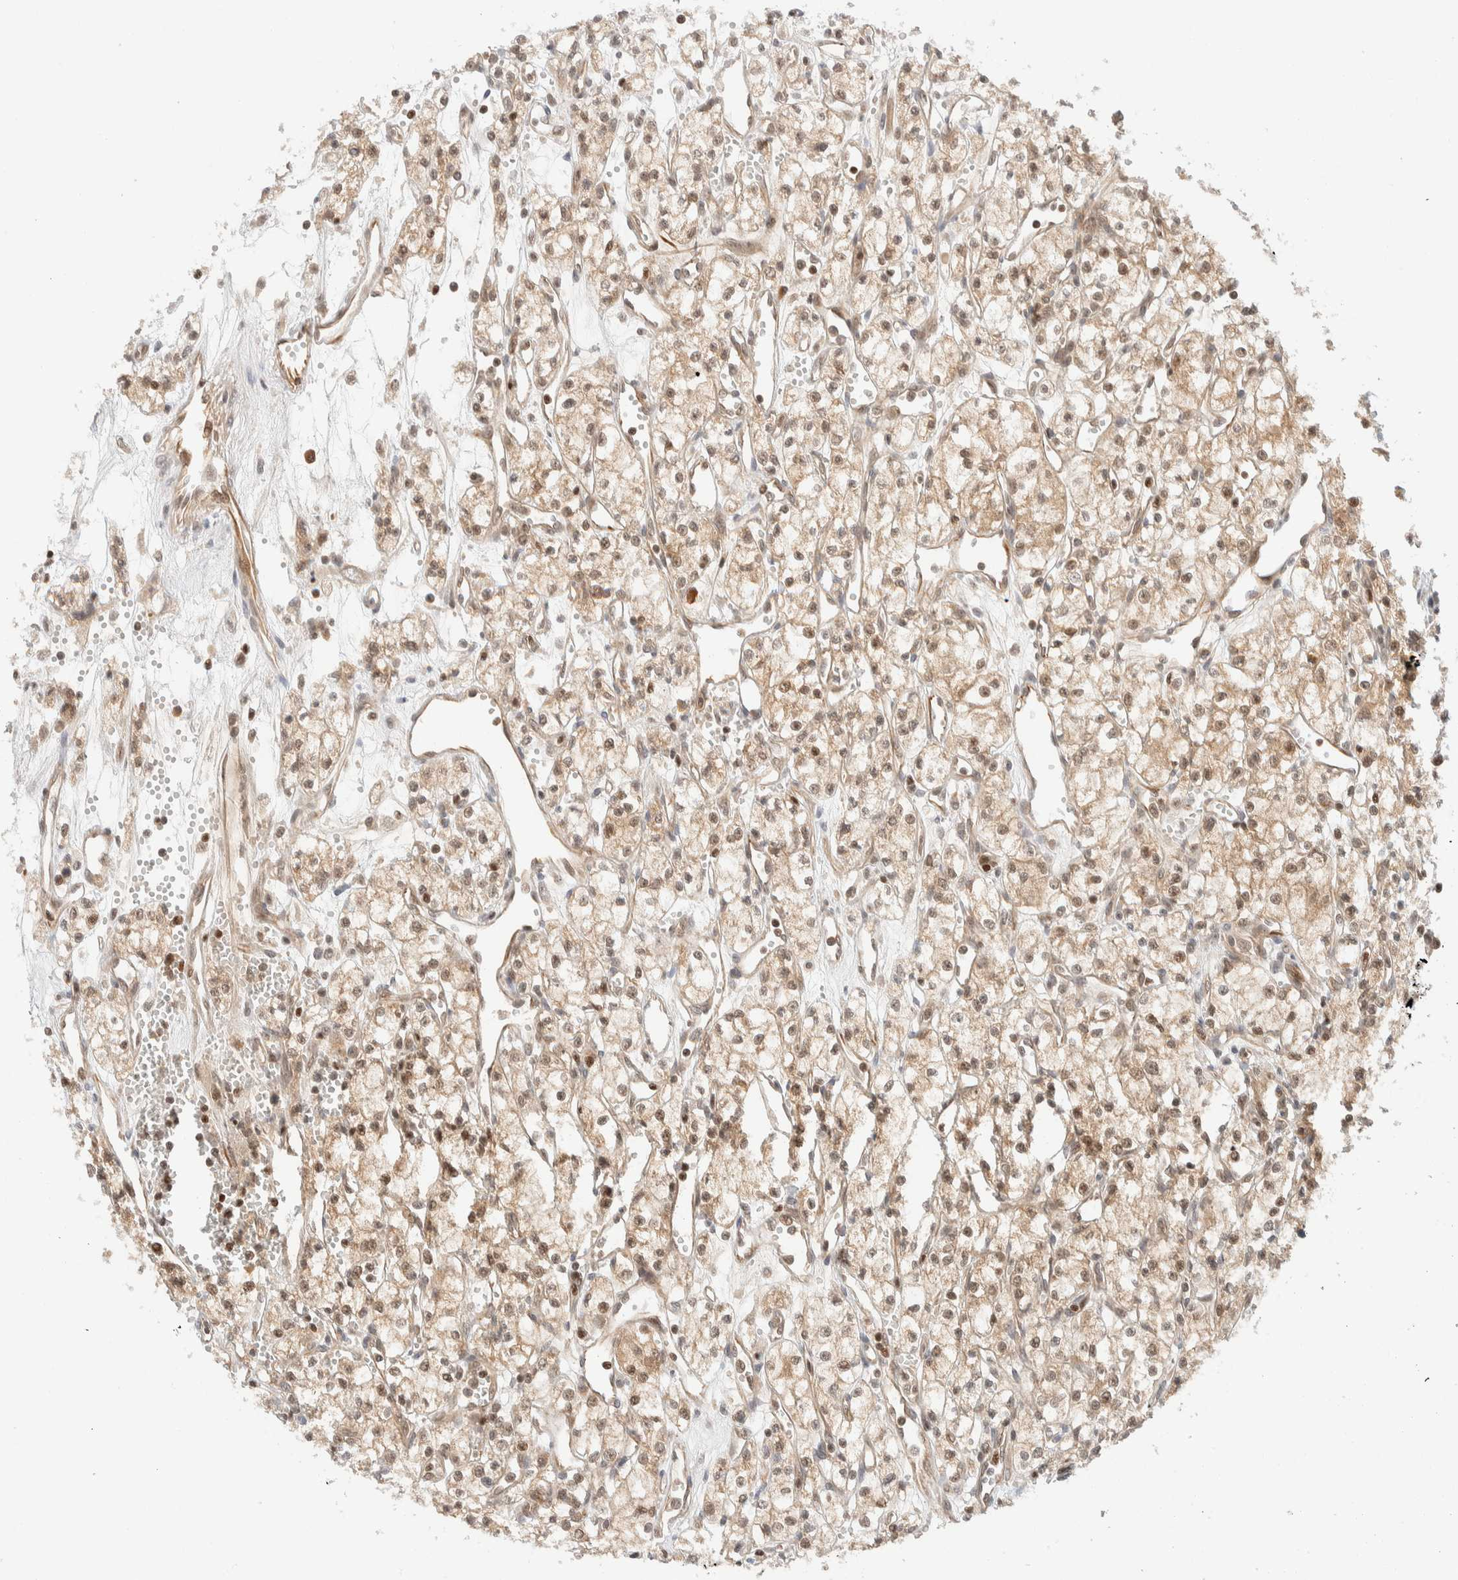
{"staining": {"intensity": "weak", "quantity": ">75%", "location": "cytoplasmic/membranous,nuclear"}, "tissue": "renal cancer", "cell_type": "Tumor cells", "image_type": "cancer", "snomed": [{"axis": "morphology", "description": "Adenocarcinoma, NOS"}, {"axis": "topography", "description": "Kidney"}], "caption": "This is an image of immunohistochemistry (IHC) staining of adenocarcinoma (renal), which shows weak positivity in the cytoplasmic/membranous and nuclear of tumor cells.", "gene": "C8orf76", "patient": {"sex": "male", "age": 59}}